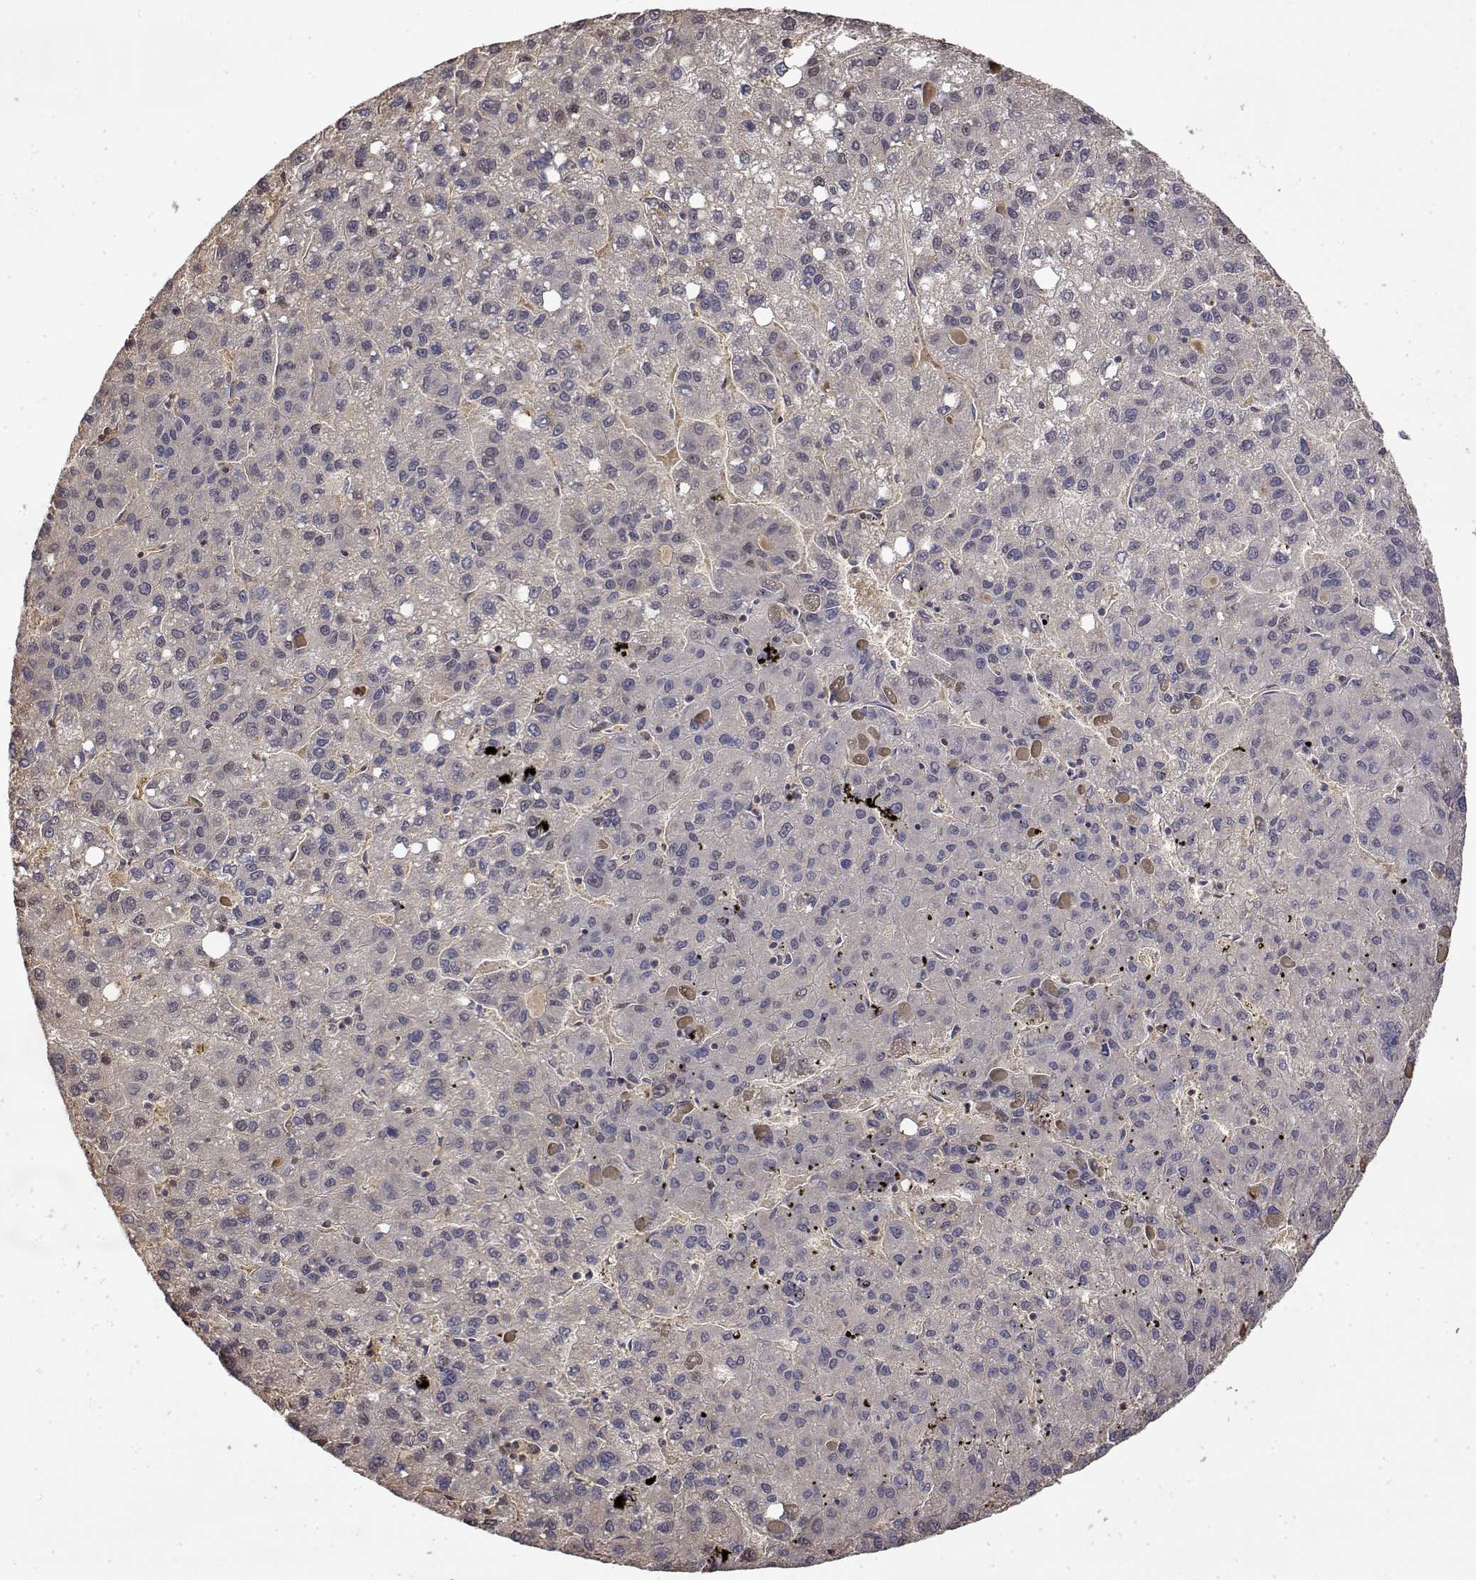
{"staining": {"intensity": "negative", "quantity": "none", "location": "none"}, "tissue": "liver cancer", "cell_type": "Tumor cells", "image_type": "cancer", "snomed": [{"axis": "morphology", "description": "Carcinoma, Hepatocellular, NOS"}, {"axis": "topography", "description": "Liver"}], "caption": "DAB immunohistochemical staining of liver cancer (hepatocellular carcinoma) demonstrates no significant positivity in tumor cells. The staining was performed using DAB (3,3'-diaminobenzidine) to visualize the protein expression in brown, while the nuclei were stained in blue with hematoxylin (Magnification: 20x).", "gene": "TPI1", "patient": {"sex": "female", "age": 82}}